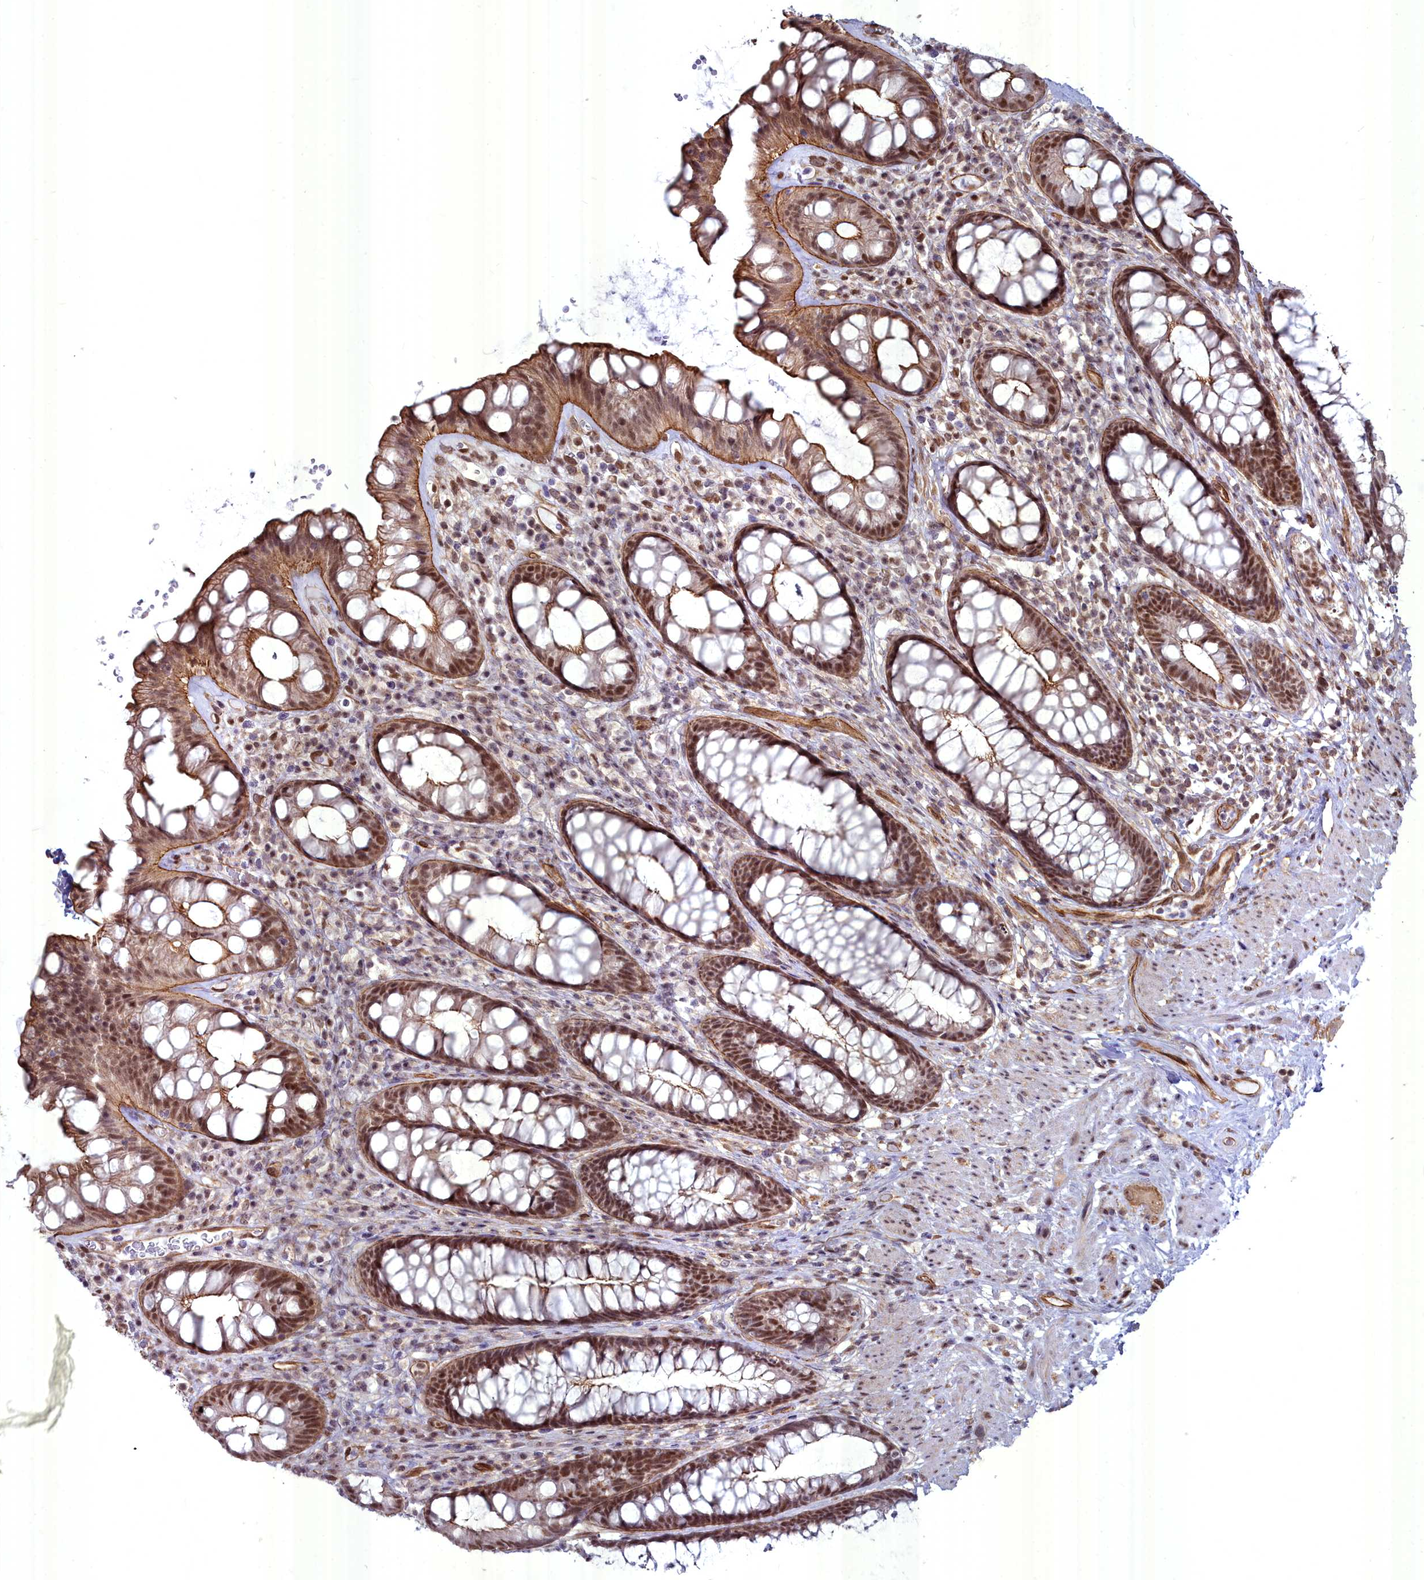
{"staining": {"intensity": "strong", "quantity": ">75%", "location": "cytoplasmic/membranous,nuclear"}, "tissue": "rectum", "cell_type": "Glandular cells", "image_type": "normal", "snomed": [{"axis": "morphology", "description": "Normal tissue, NOS"}, {"axis": "topography", "description": "Rectum"}], "caption": "Rectum stained with IHC shows strong cytoplasmic/membranous,nuclear expression in approximately >75% of glandular cells. (brown staining indicates protein expression, while blue staining denotes nuclei).", "gene": "YJU2", "patient": {"sex": "male", "age": 74}}